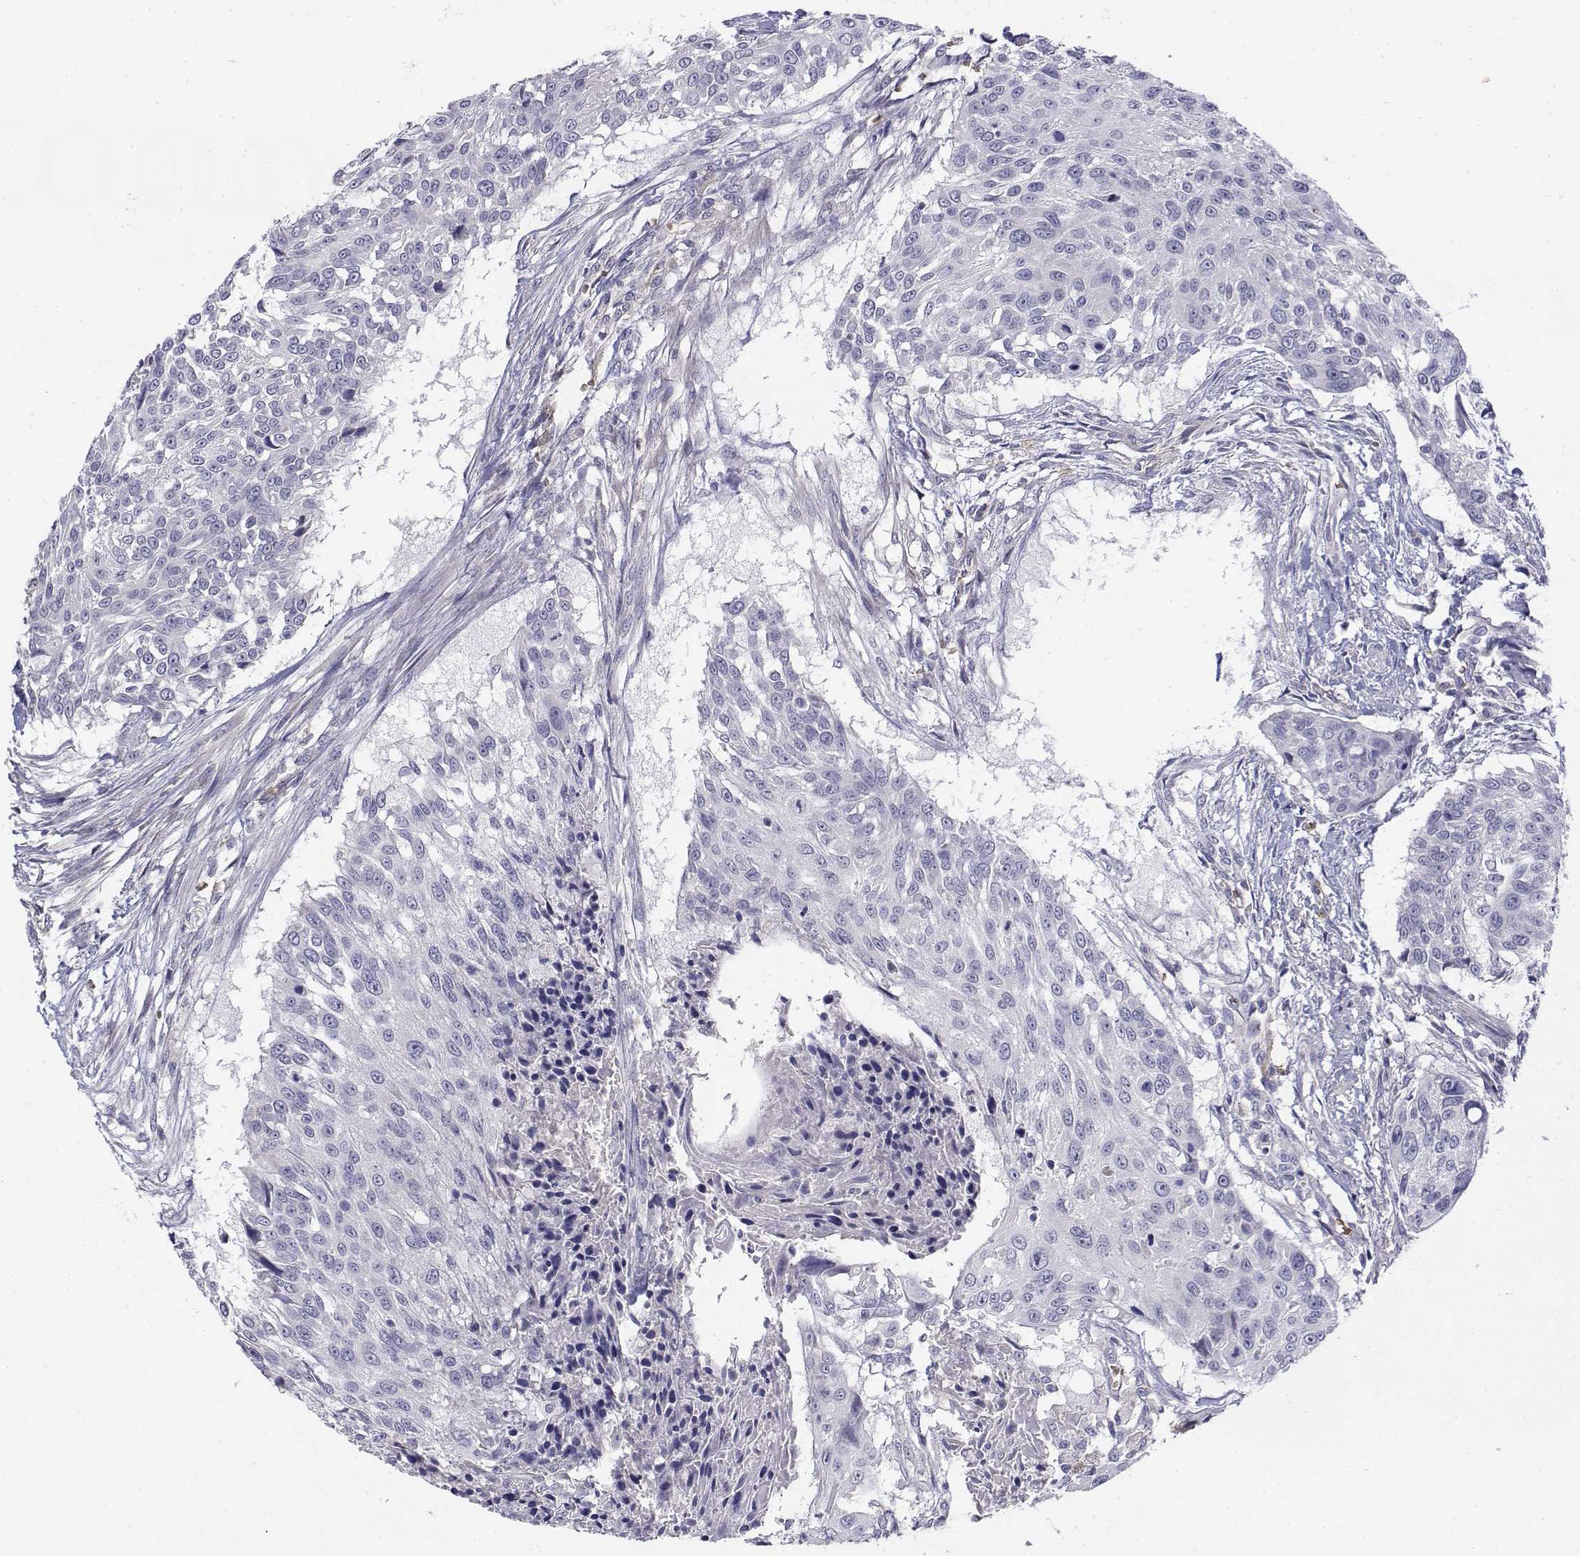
{"staining": {"intensity": "negative", "quantity": "none", "location": "none"}, "tissue": "urothelial cancer", "cell_type": "Tumor cells", "image_type": "cancer", "snomed": [{"axis": "morphology", "description": "Urothelial carcinoma, NOS"}, {"axis": "topography", "description": "Urinary bladder"}], "caption": "An image of transitional cell carcinoma stained for a protein displays no brown staining in tumor cells.", "gene": "CADM1", "patient": {"sex": "male", "age": 55}}